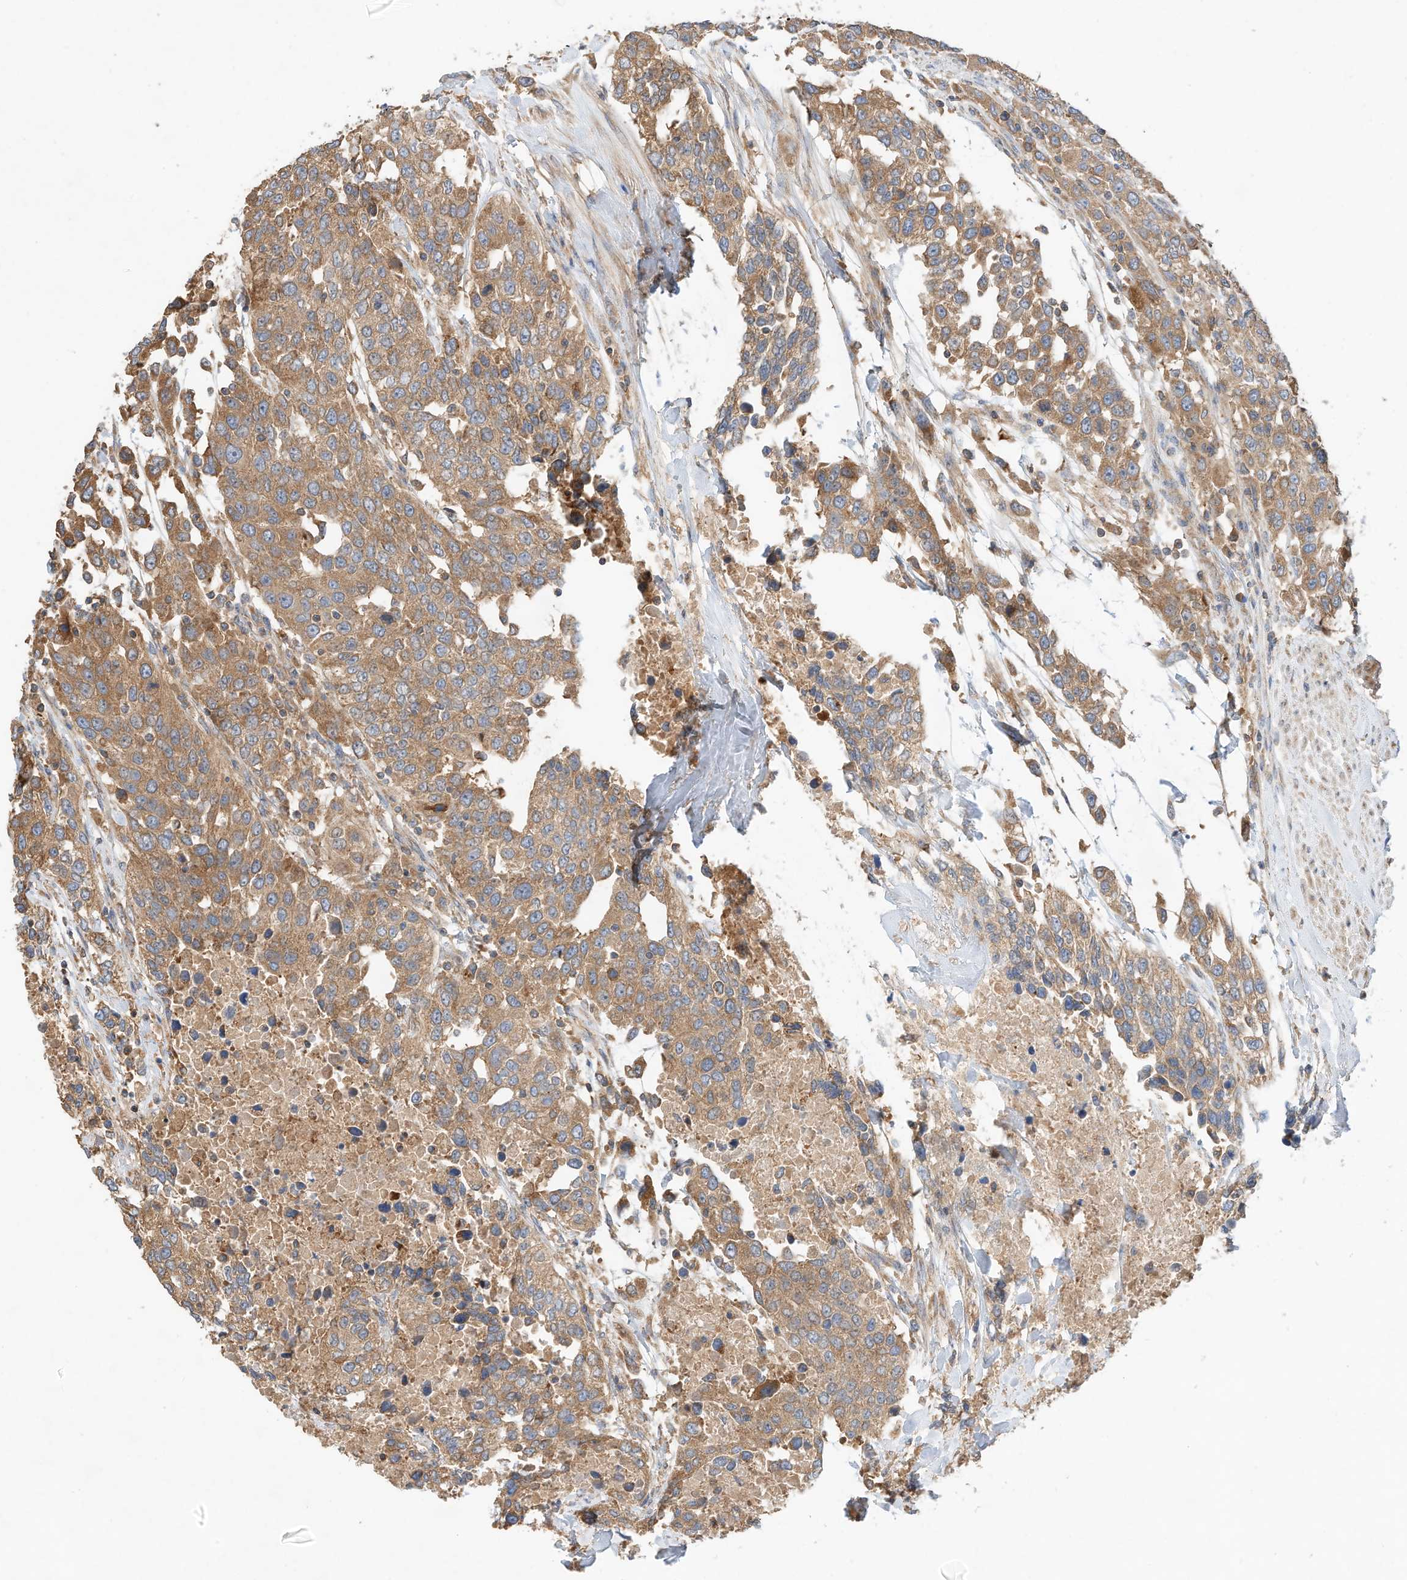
{"staining": {"intensity": "moderate", "quantity": ">75%", "location": "cytoplasmic/membranous"}, "tissue": "urothelial cancer", "cell_type": "Tumor cells", "image_type": "cancer", "snomed": [{"axis": "morphology", "description": "Urothelial carcinoma, High grade"}, {"axis": "topography", "description": "Urinary bladder"}], "caption": "Protein staining of urothelial cancer tissue displays moderate cytoplasmic/membranous positivity in about >75% of tumor cells.", "gene": "CPAMD8", "patient": {"sex": "female", "age": 80}}